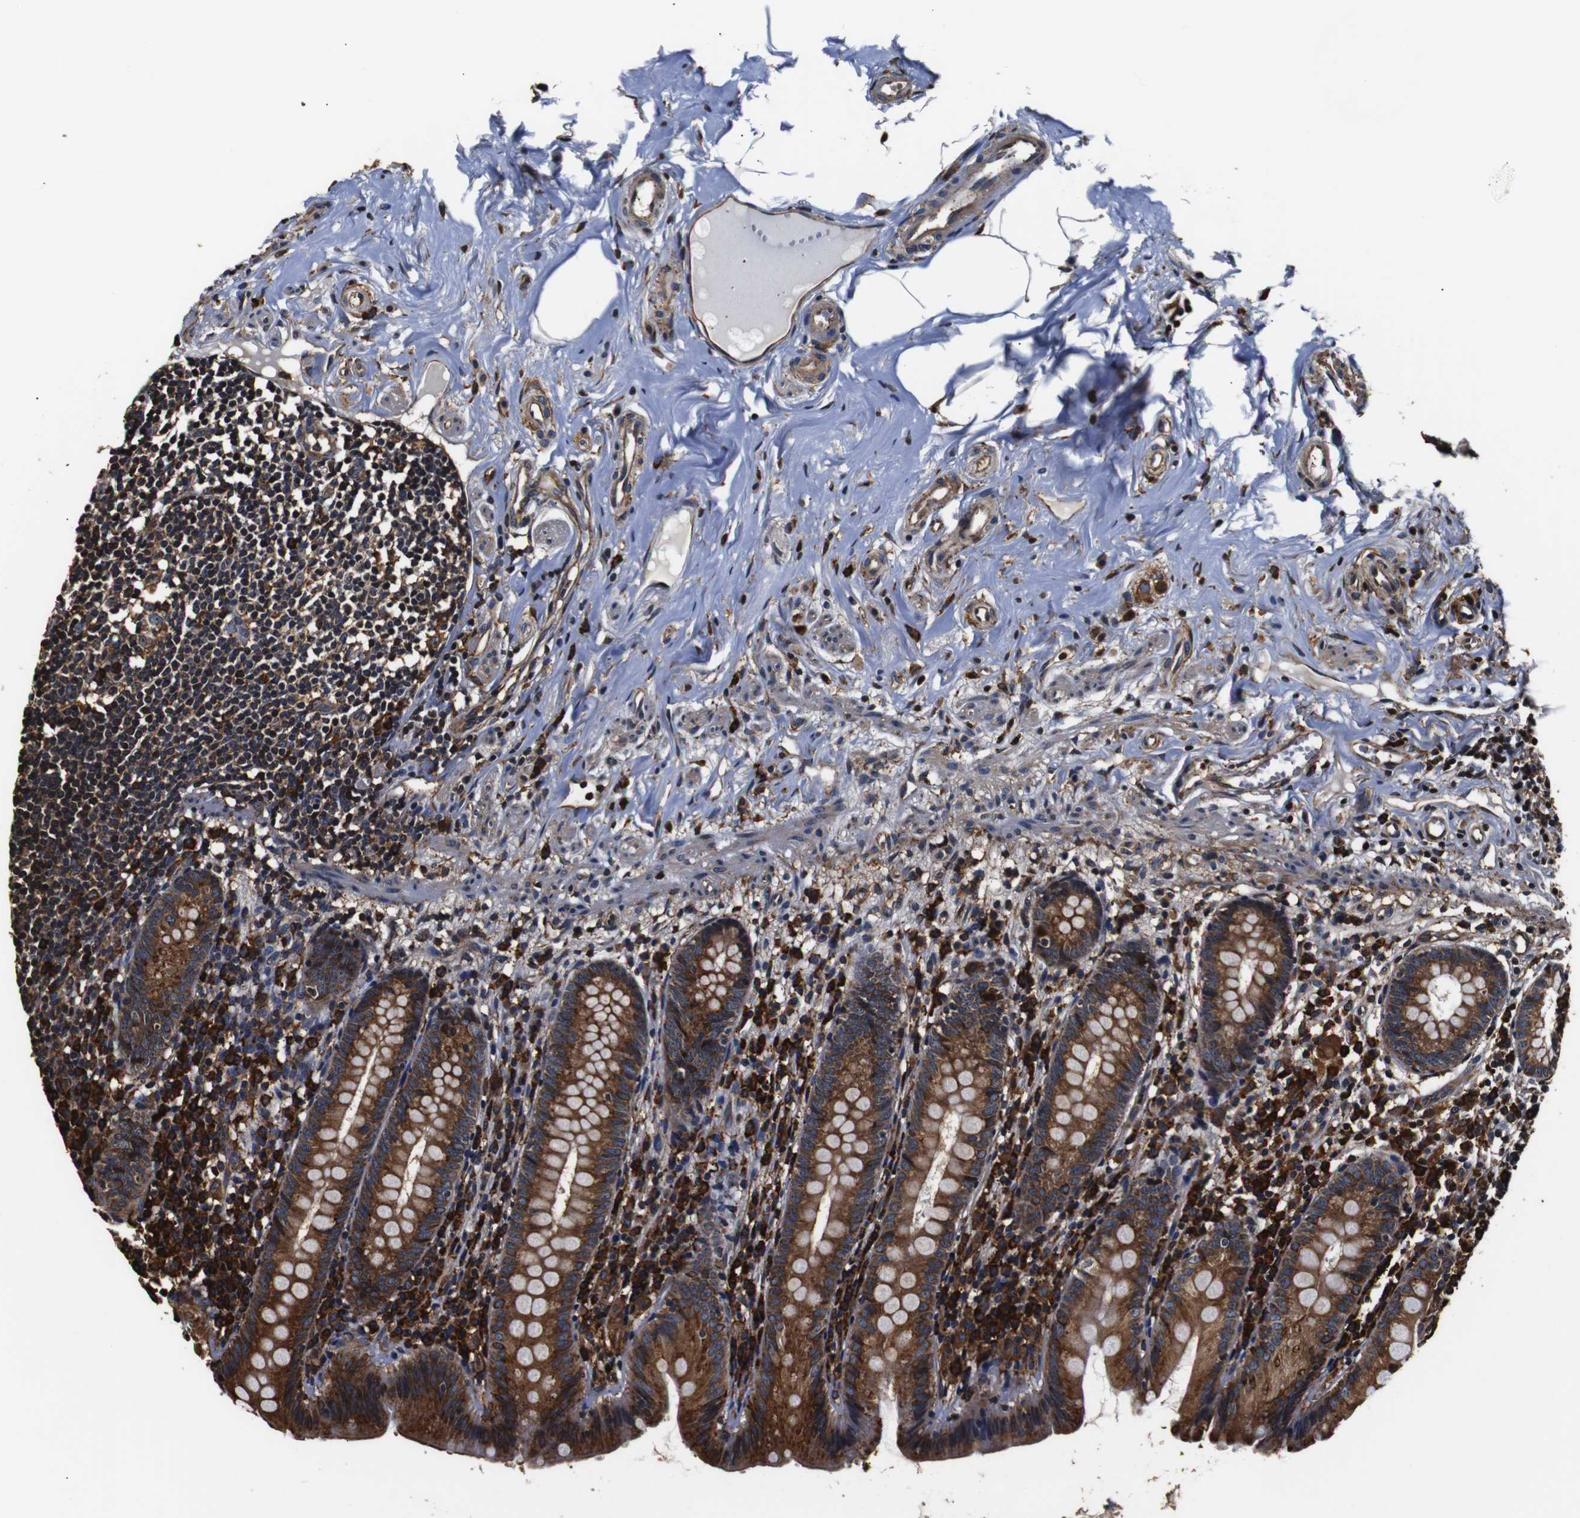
{"staining": {"intensity": "moderate", "quantity": ">75%", "location": "cytoplasmic/membranous"}, "tissue": "appendix", "cell_type": "Glandular cells", "image_type": "normal", "snomed": [{"axis": "morphology", "description": "Normal tissue, NOS"}, {"axis": "topography", "description": "Appendix"}], "caption": "Immunohistochemical staining of benign human appendix reveals medium levels of moderate cytoplasmic/membranous positivity in approximately >75% of glandular cells.", "gene": "HHIP", "patient": {"sex": "male", "age": 52}}